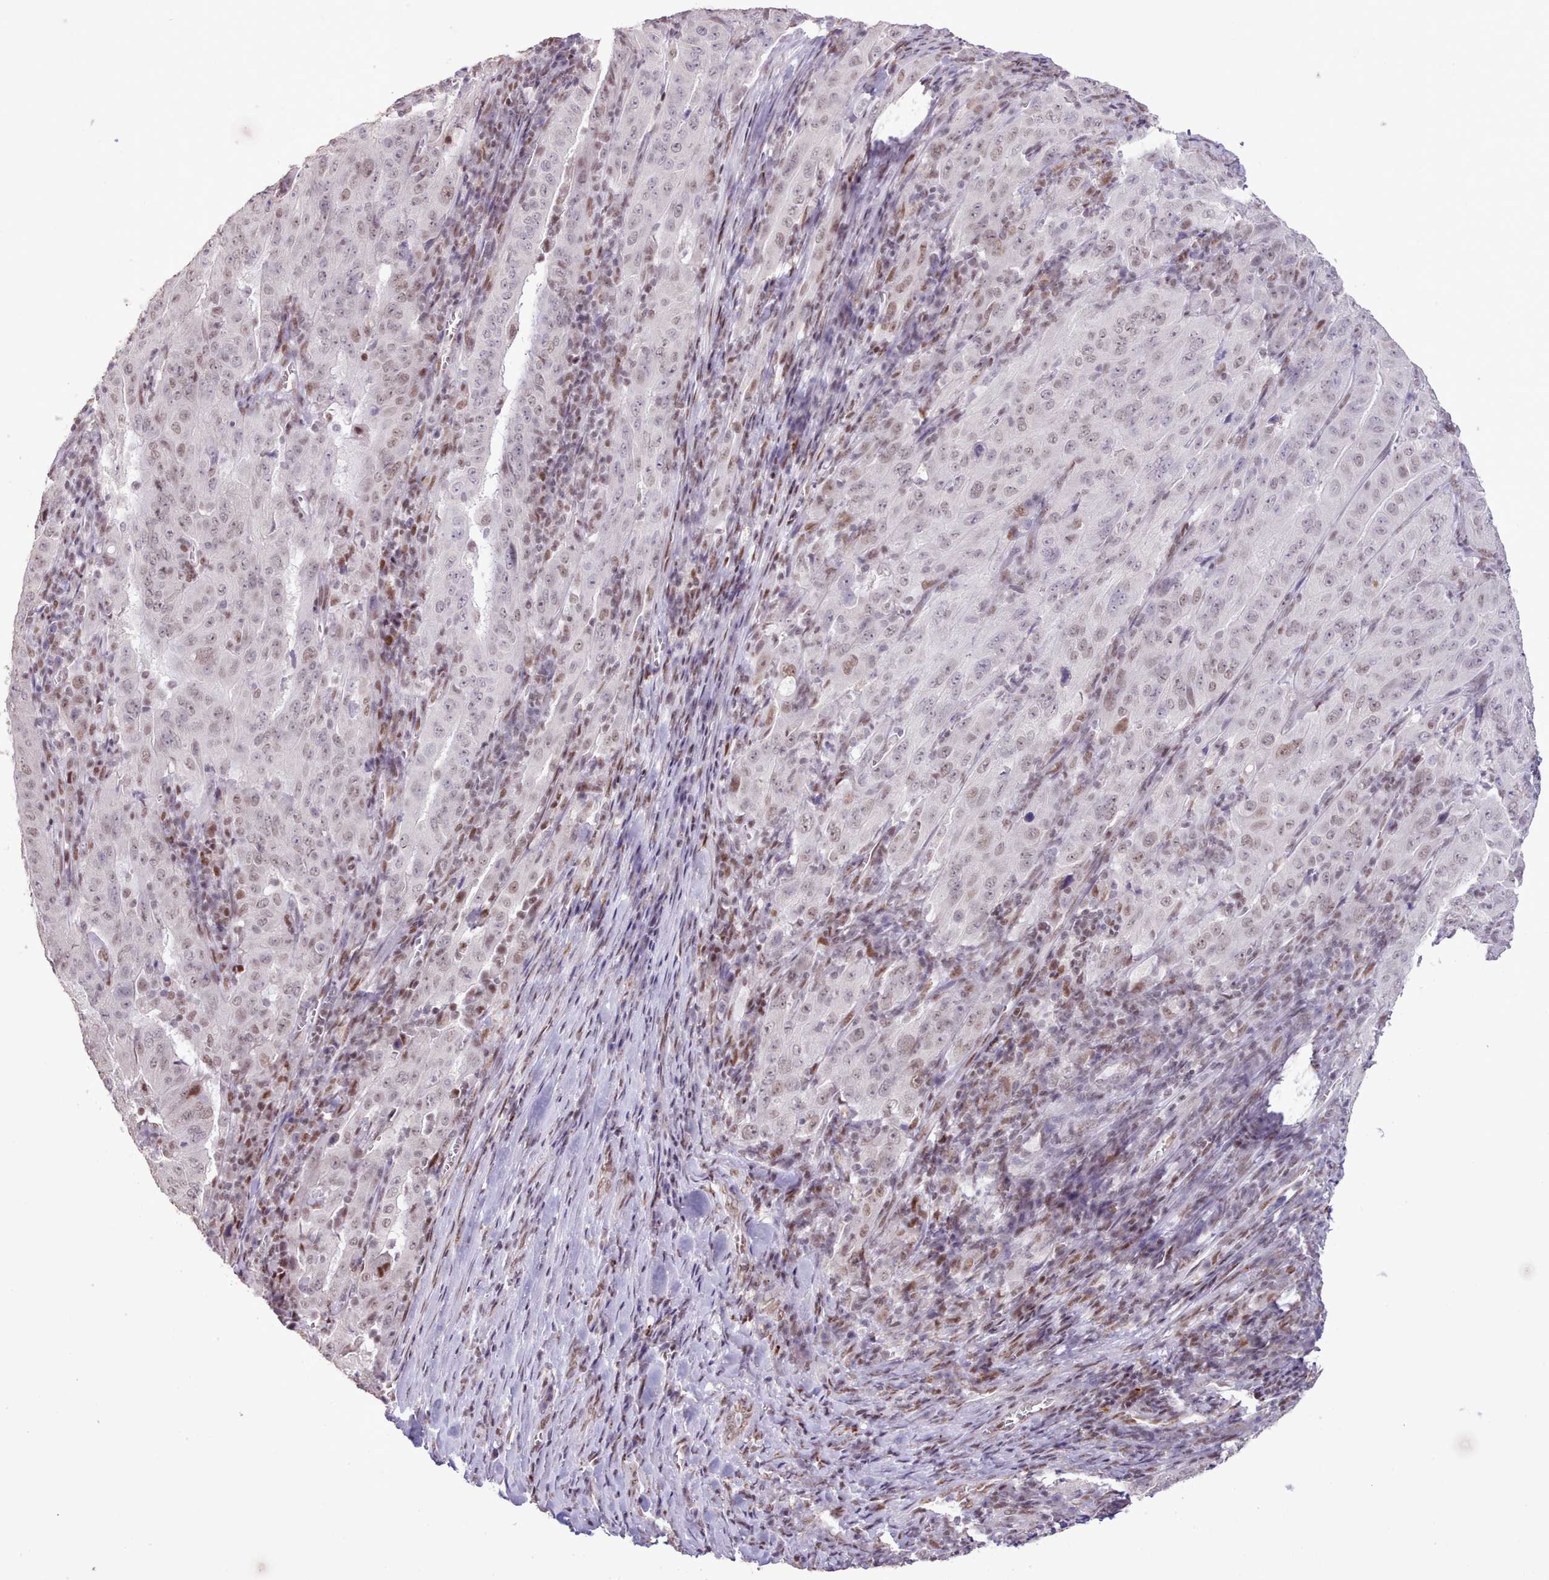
{"staining": {"intensity": "weak", "quantity": "25%-75%", "location": "nuclear"}, "tissue": "pancreatic cancer", "cell_type": "Tumor cells", "image_type": "cancer", "snomed": [{"axis": "morphology", "description": "Adenocarcinoma, NOS"}, {"axis": "topography", "description": "Pancreas"}], "caption": "DAB (3,3'-diaminobenzidine) immunohistochemical staining of human pancreatic cancer shows weak nuclear protein expression in about 25%-75% of tumor cells. The staining was performed using DAB, with brown indicating positive protein expression. Nuclei are stained blue with hematoxylin.", "gene": "TAF15", "patient": {"sex": "male", "age": 63}}